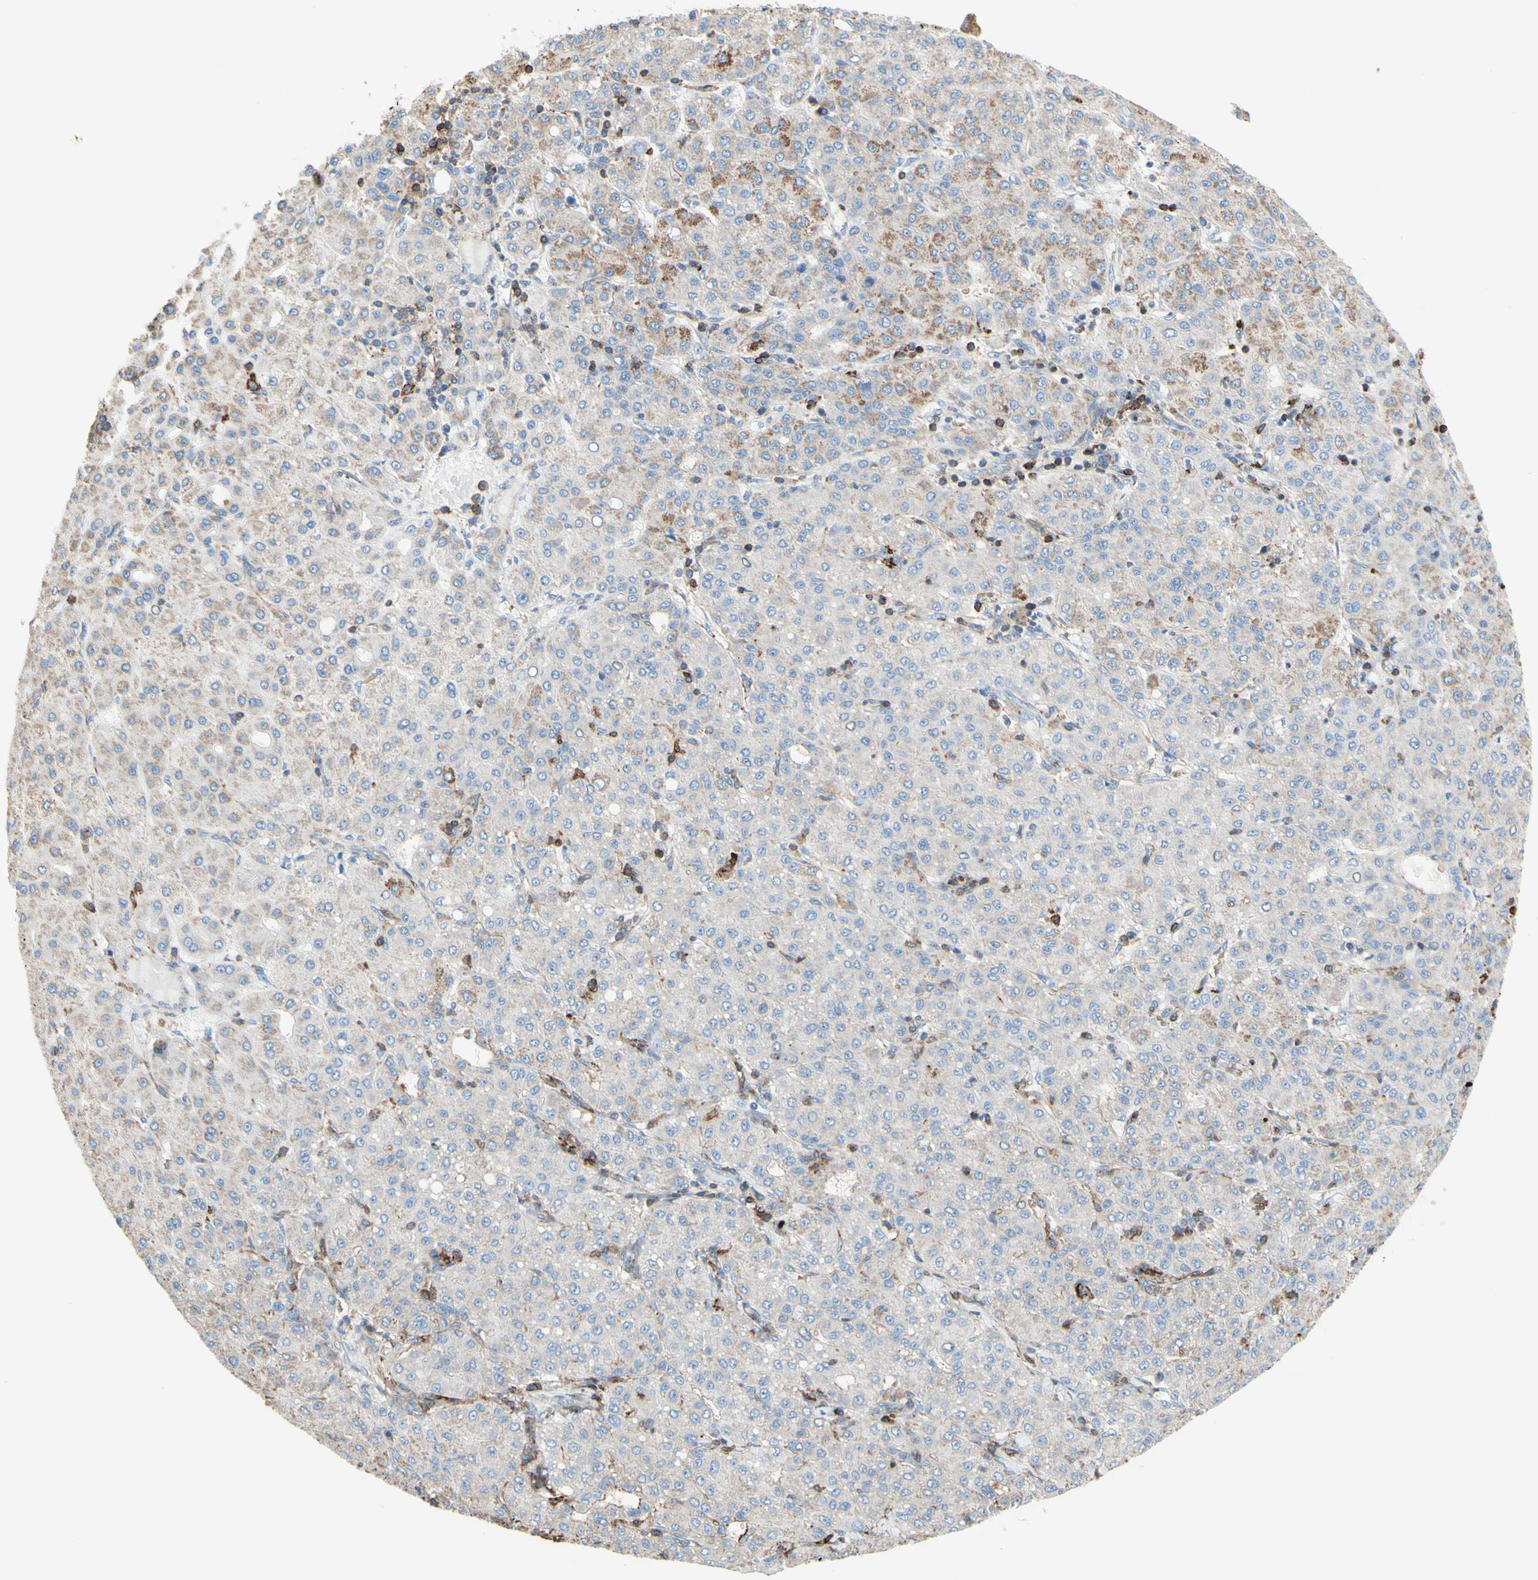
{"staining": {"intensity": "moderate", "quantity": "<25%", "location": "cytoplasmic/membranous"}, "tissue": "liver cancer", "cell_type": "Tumor cells", "image_type": "cancer", "snomed": [{"axis": "morphology", "description": "Carcinoma, Hepatocellular, NOS"}, {"axis": "topography", "description": "Liver"}], "caption": "IHC staining of hepatocellular carcinoma (liver), which demonstrates low levels of moderate cytoplasmic/membranous staining in approximately <25% of tumor cells indicating moderate cytoplasmic/membranous protein positivity. The staining was performed using DAB (brown) for protein detection and nuclei were counterstained in hematoxylin (blue).", "gene": "SEMA4C", "patient": {"sex": "male", "age": 65}}